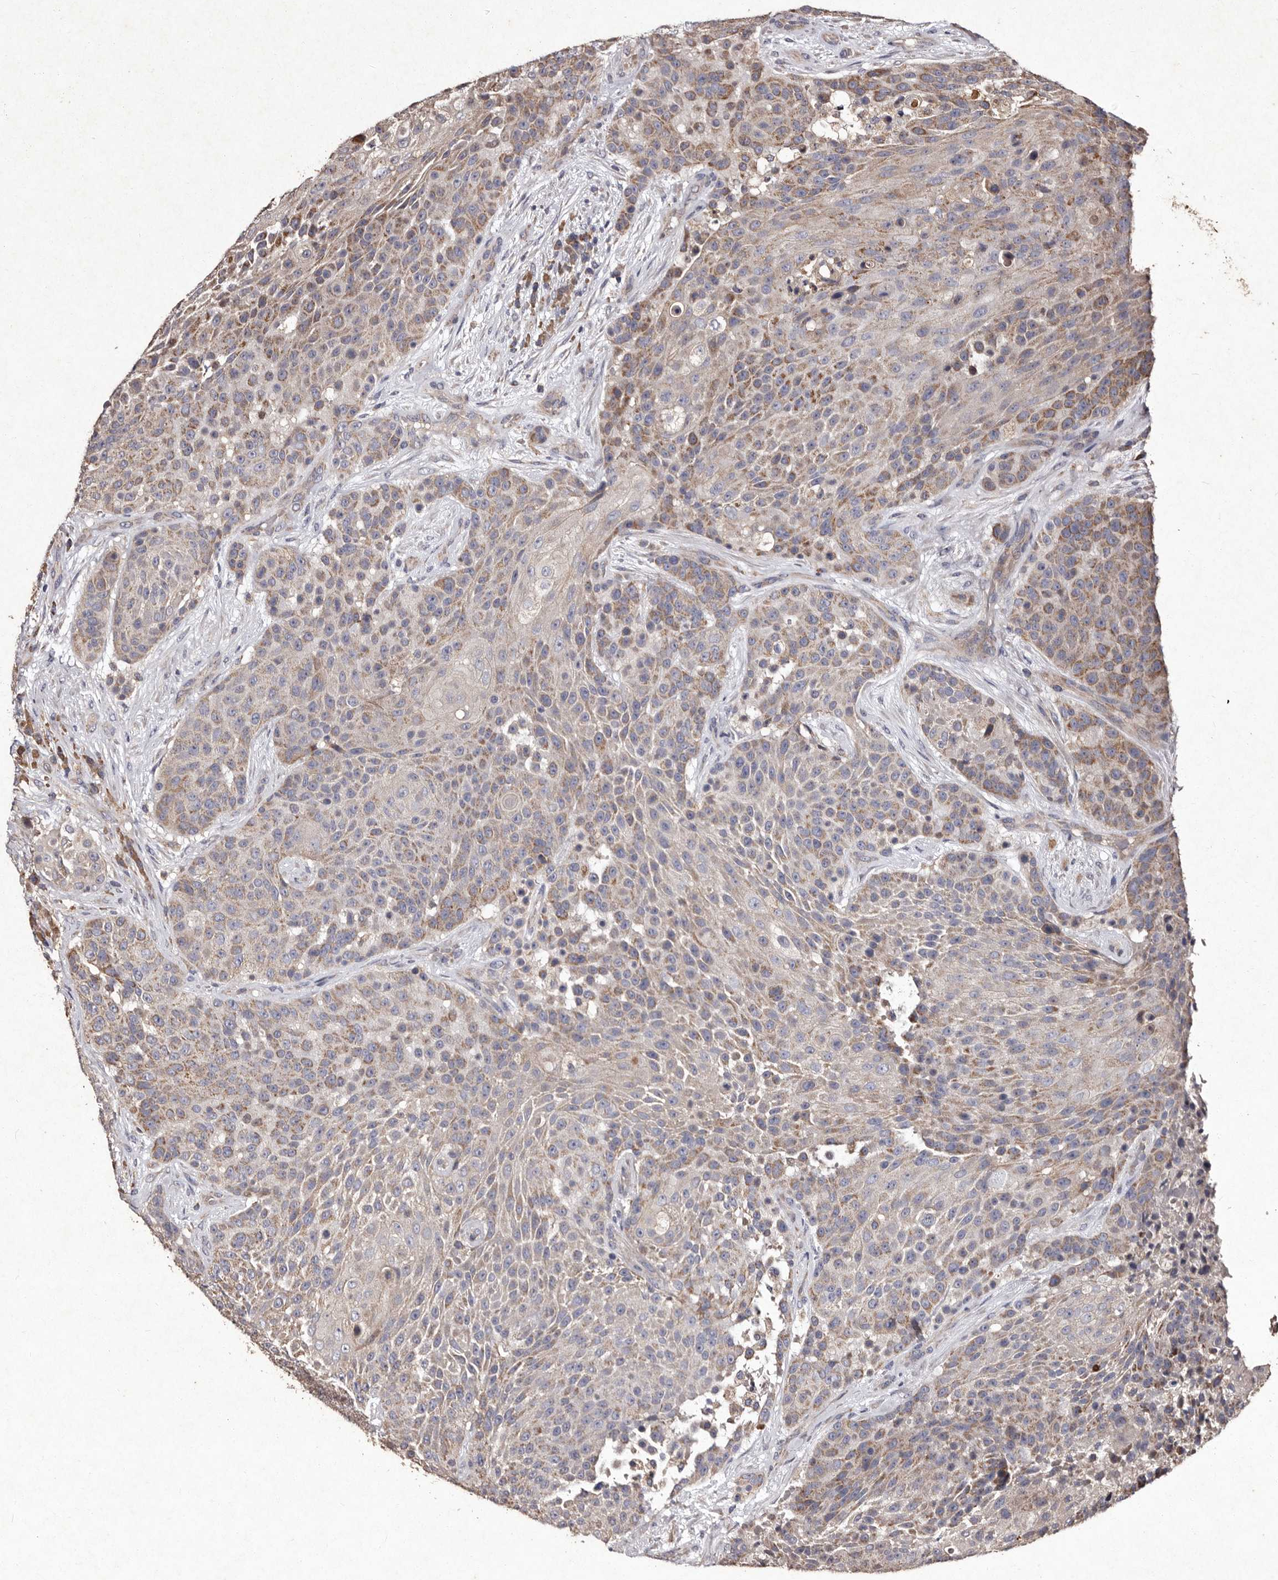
{"staining": {"intensity": "moderate", "quantity": "<25%", "location": "cytoplasmic/membranous"}, "tissue": "urothelial cancer", "cell_type": "Tumor cells", "image_type": "cancer", "snomed": [{"axis": "morphology", "description": "Urothelial carcinoma, High grade"}, {"axis": "topography", "description": "Urinary bladder"}], "caption": "Immunohistochemical staining of urothelial cancer reveals low levels of moderate cytoplasmic/membranous staining in approximately <25% of tumor cells. (IHC, brightfield microscopy, high magnification).", "gene": "TFB1M", "patient": {"sex": "female", "age": 63}}